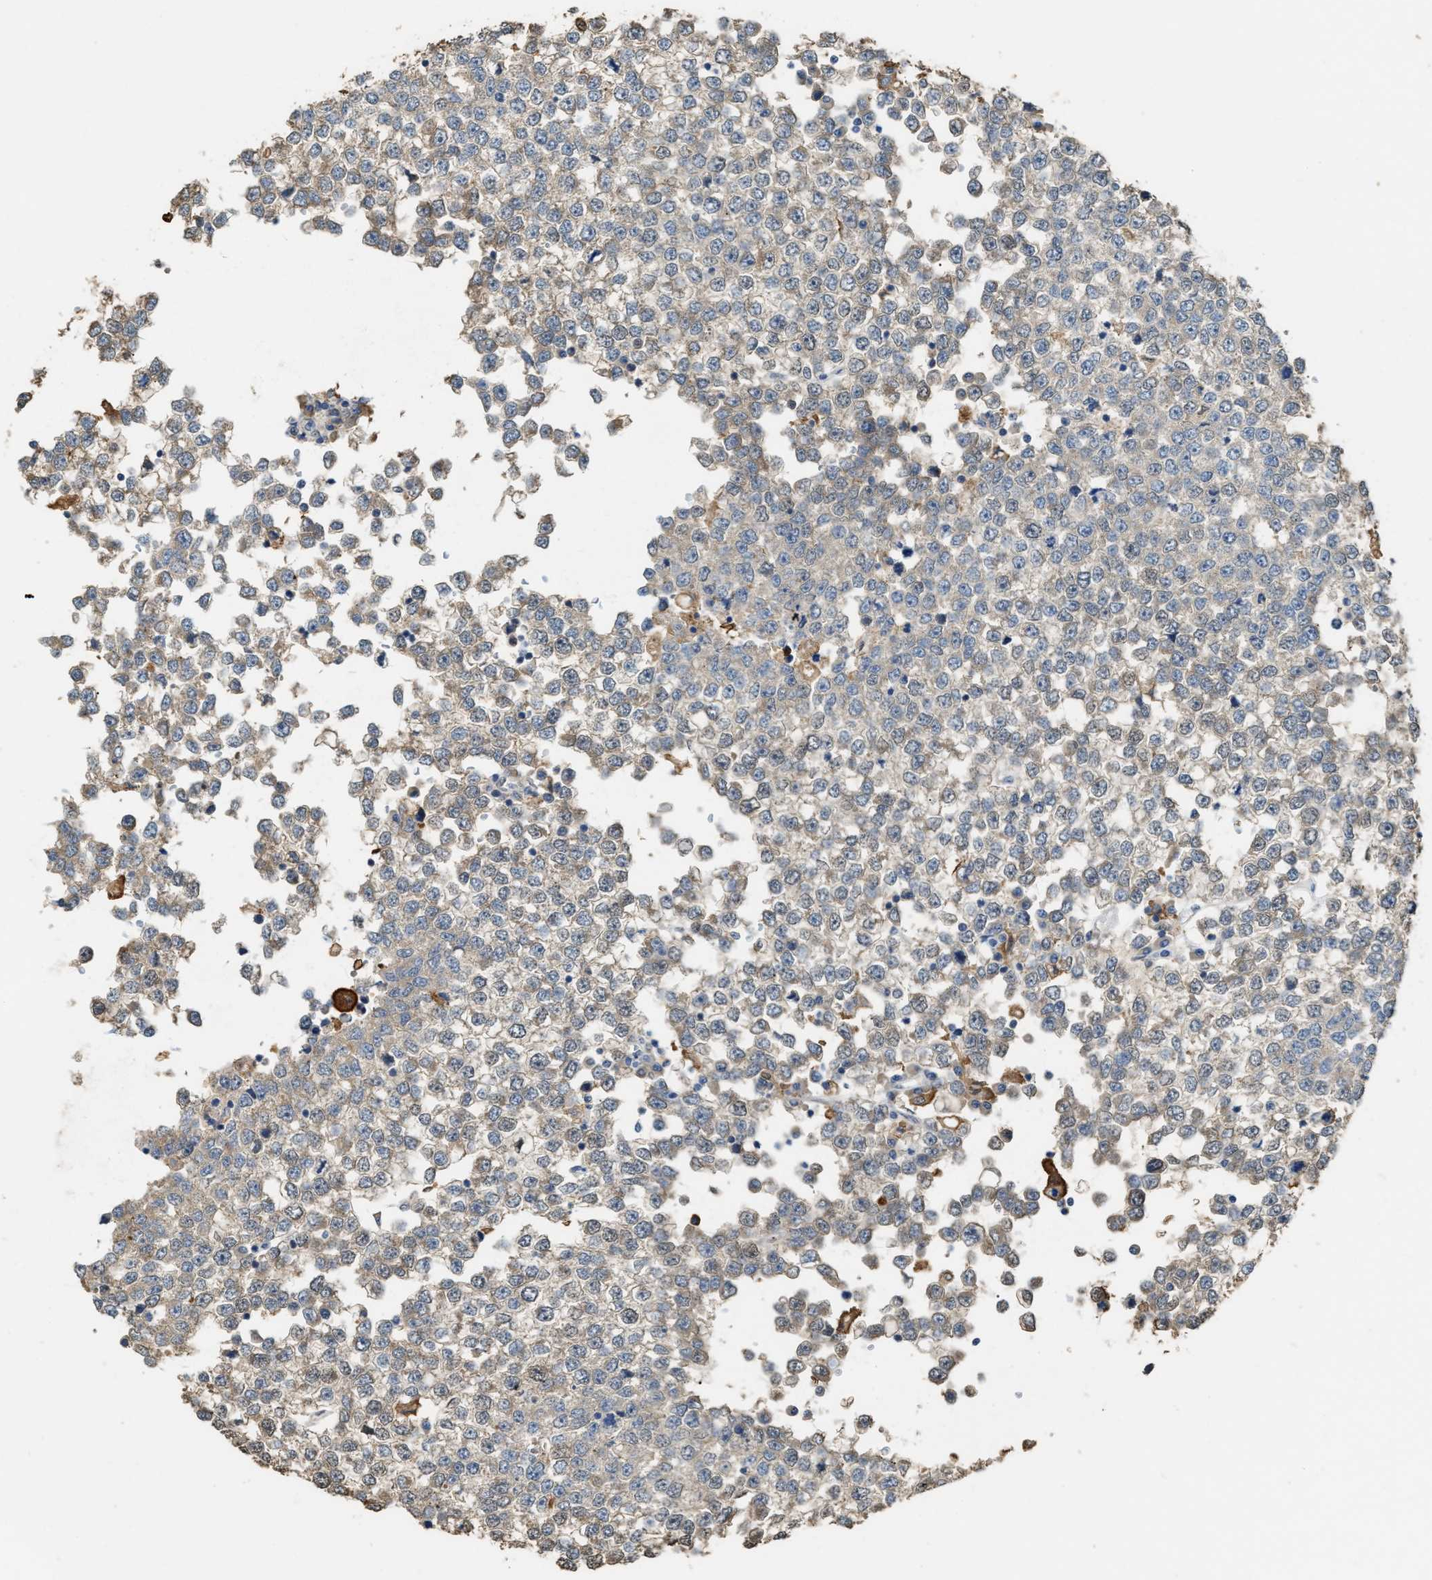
{"staining": {"intensity": "weak", "quantity": "<25%", "location": "cytoplasmic/membranous"}, "tissue": "testis cancer", "cell_type": "Tumor cells", "image_type": "cancer", "snomed": [{"axis": "morphology", "description": "Seminoma, NOS"}, {"axis": "topography", "description": "Testis"}], "caption": "There is no significant expression in tumor cells of testis seminoma.", "gene": "GCN1", "patient": {"sex": "male", "age": 65}}